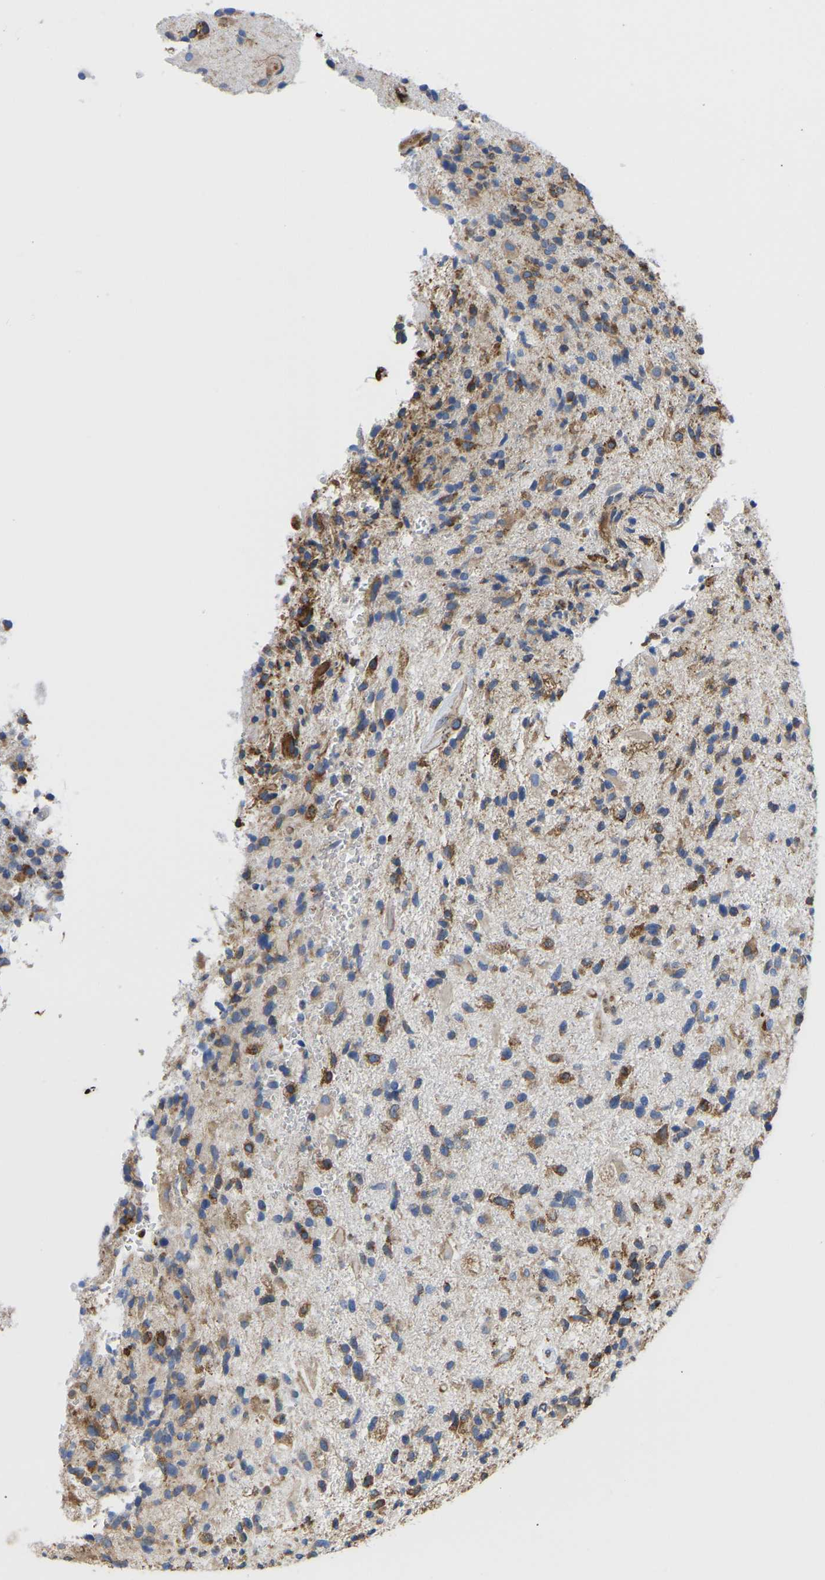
{"staining": {"intensity": "moderate", "quantity": "25%-75%", "location": "cytoplasmic/membranous"}, "tissue": "glioma", "cell_type": "Tumor cells", "image_type": "cancer", "snomed": [{"axis": "morphology", "description": "Glioma, malignant, High grade"}, {"axis": "topography", "description": "Brain"}], "caption": "IHC of malignant glioma (high-grade) demonstrates medium levels of moderate cytoplasmic/membranous expression in approximately 25%-75% of tumor cells.", "gene": "P4HB", "patient": {"sex": "male", "age": 72}}